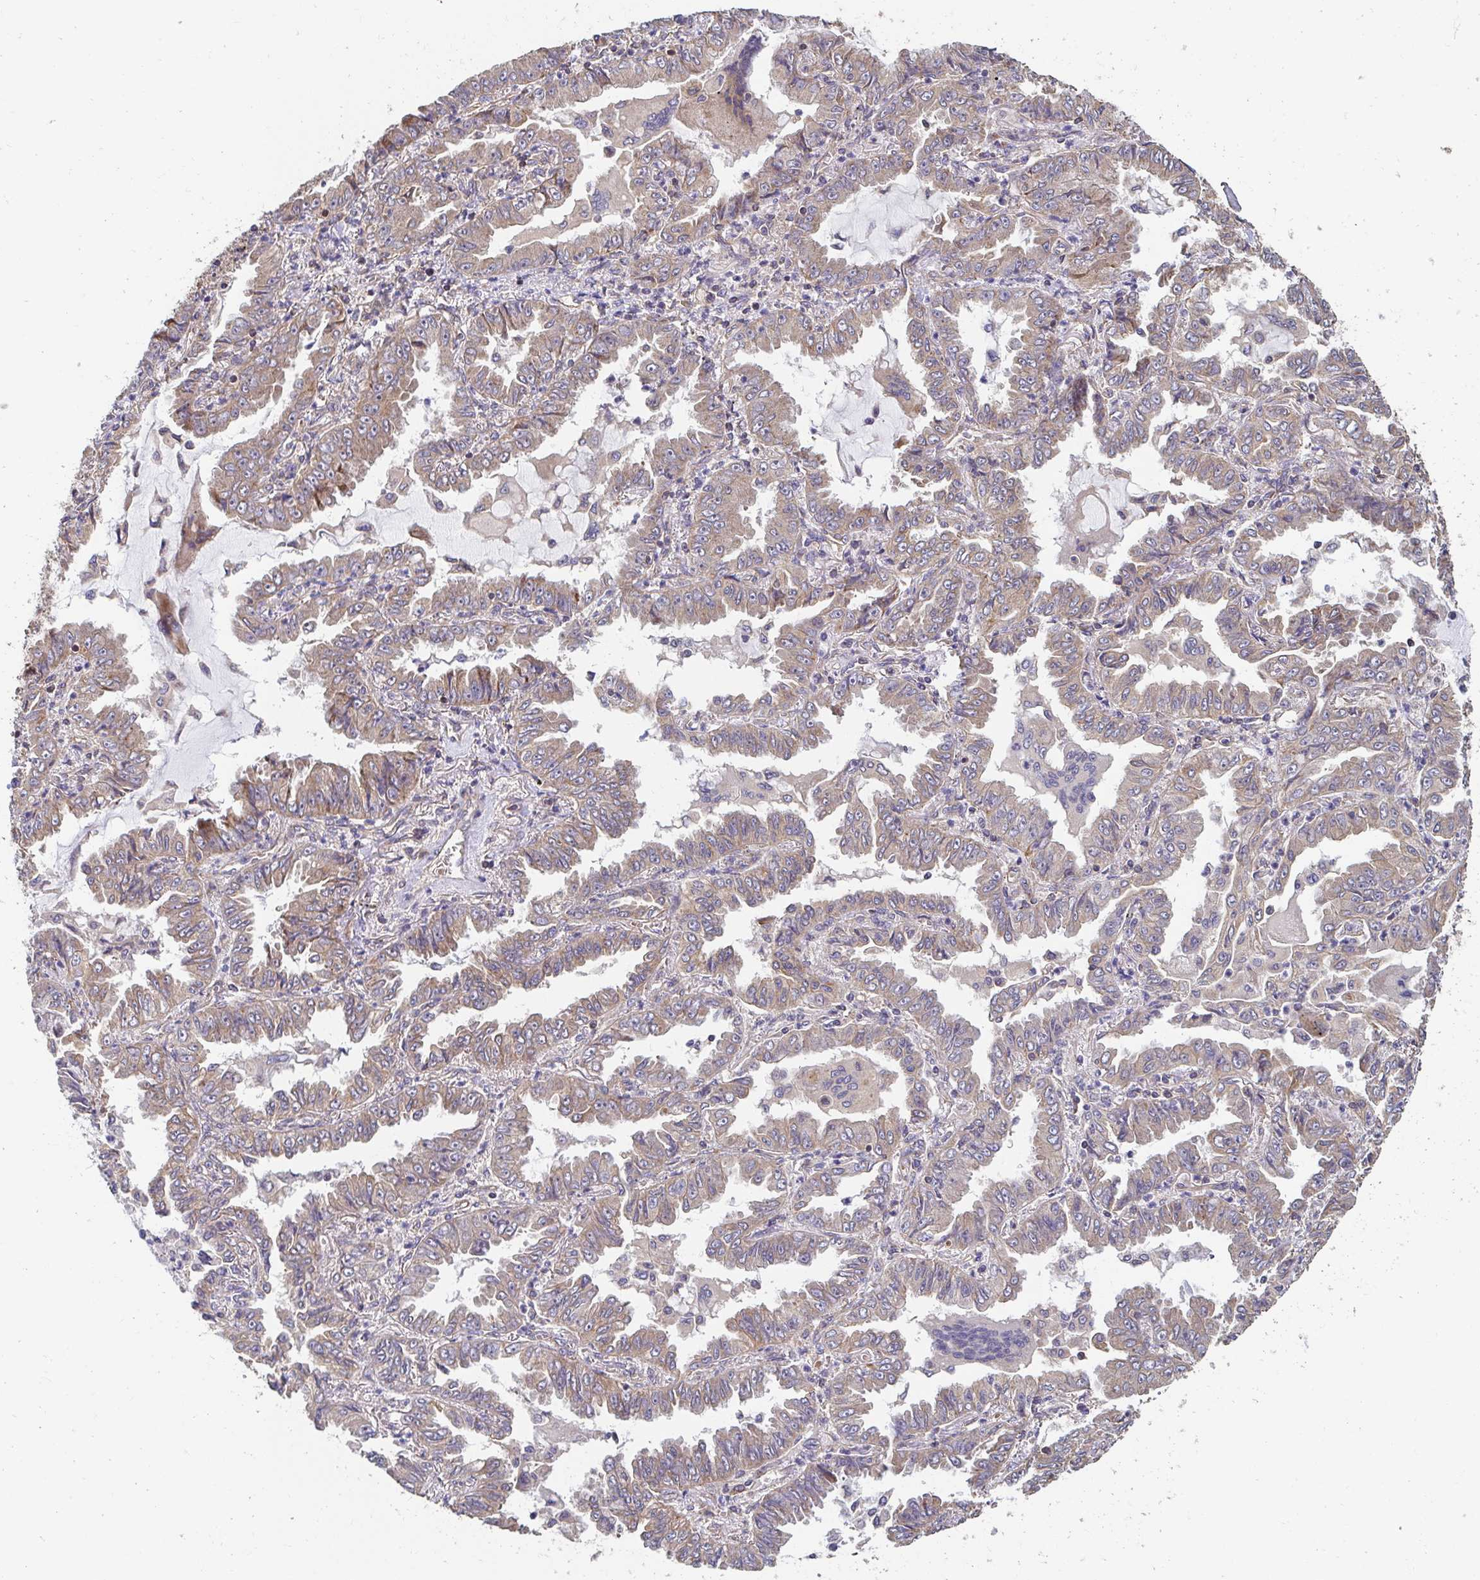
{"staining": {"intensity": "weak", "quantity": "25%-75%", "location": "cytoplasmic/membranous"}, "tissue": "lung cancer", "cell_type": "Tumor cells", "image_type": "cancer", "snomed": [{"axis": "morphology", "description": "Adenocarcinoma, NOS"}, {"axis": "topography", "description": "Lung"}], "caption": "Lung adenocarcinoma was stained to show a protein in brown. There is low levels of weak cytoplasmic/membranous staining in approximately 25%-75% of tumor cells.", "gene": "APBB1", "patient": {"sex": "female", "age": 52}}